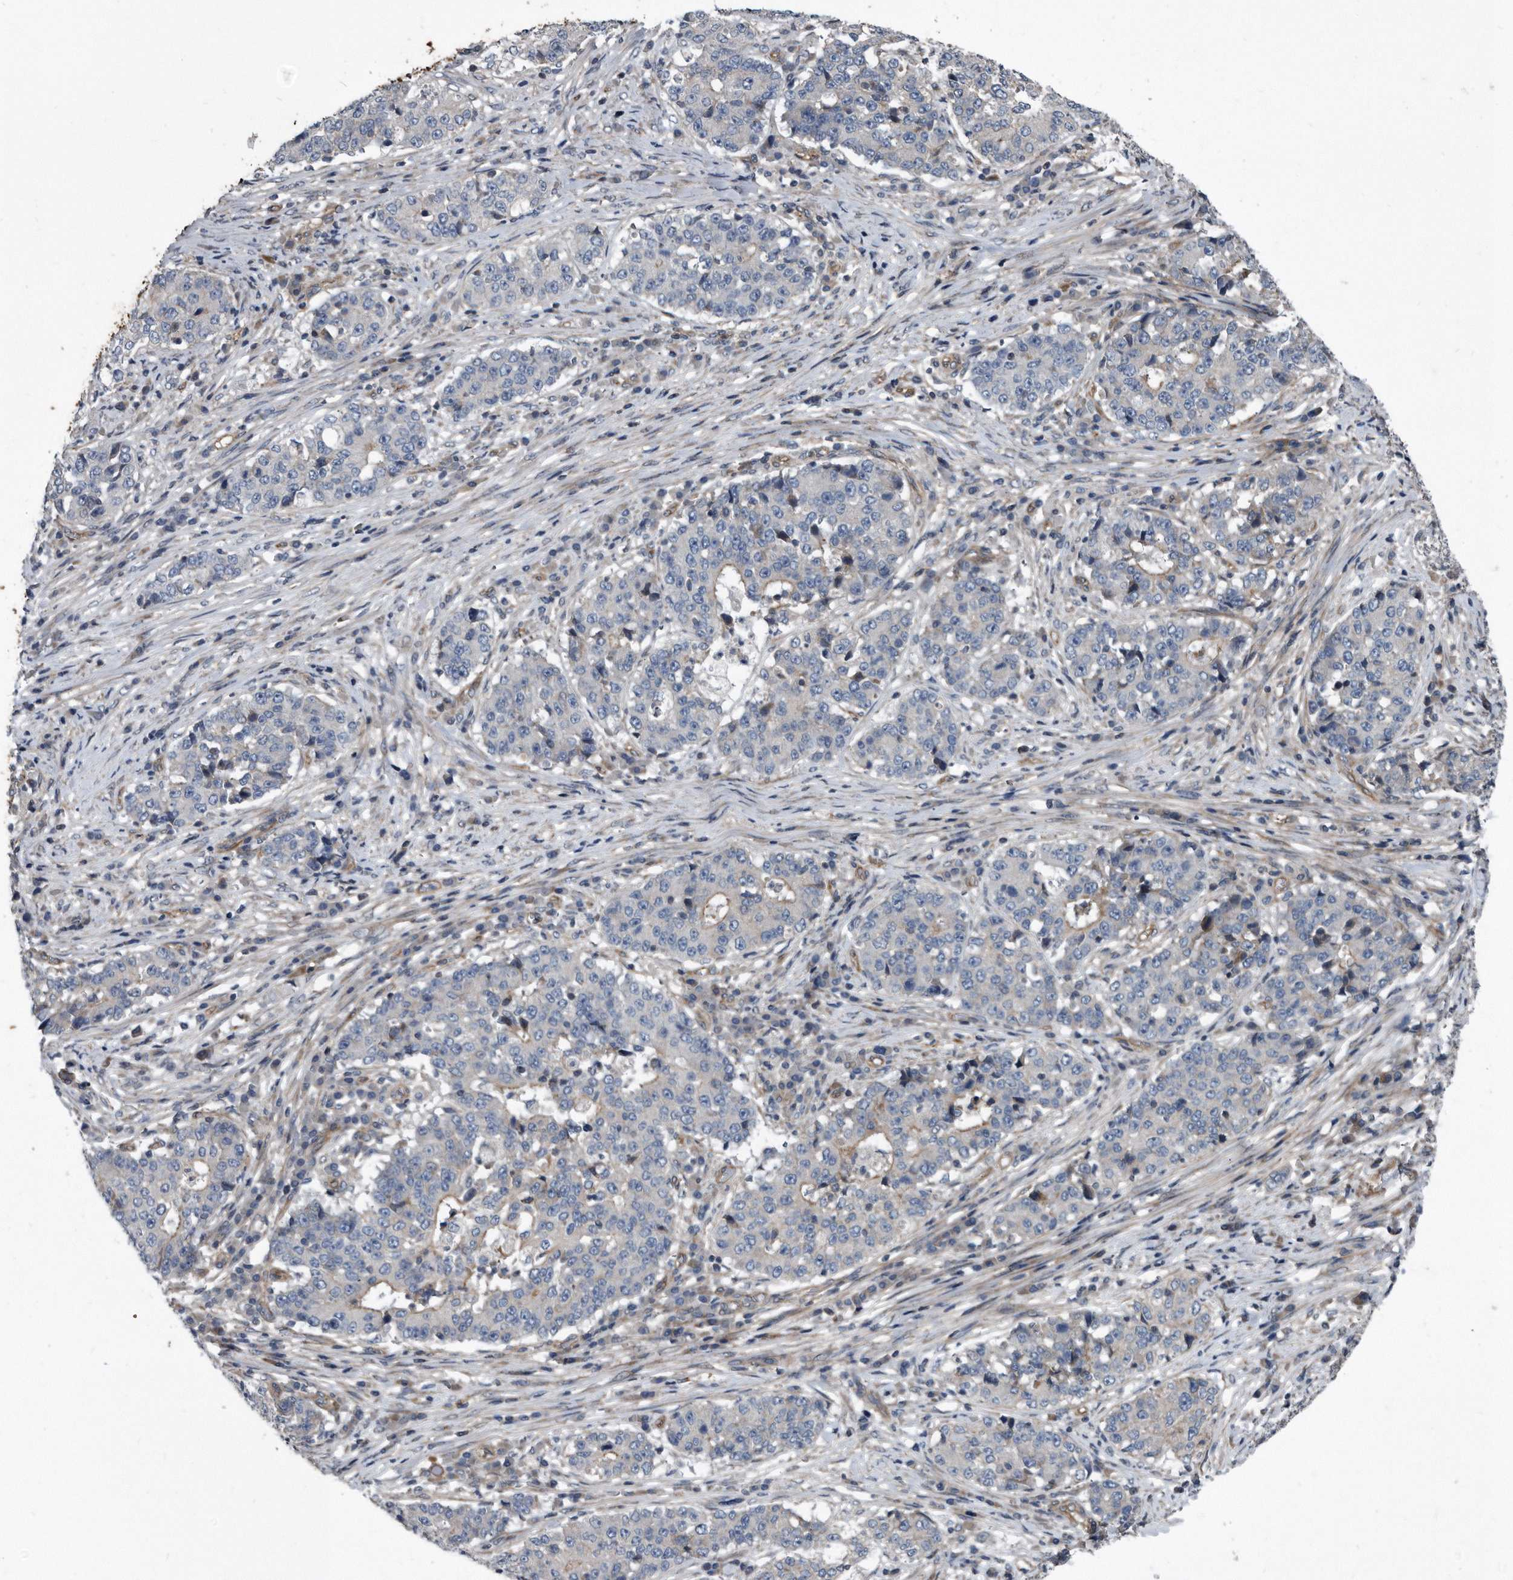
{"staining": {"intensity": "negative", "quantity": "none", "location": "none"}, "tissue": "stomach cancer", "cell_type": "Tumor cells", "image_type": "cancer", "snomed": [{"axis": "morphology", "description": "Adenocarcinoma, NOS"}, {"axis": "topography", "description": "Stomach"}], "caption": "A high-resolution micrograph shows immunohistochemistry (IHC) staining of stomach cancer, which shows no significant staining in tumor cells.", "gene": "ARMCX1", "patient": {"sex": "male", "age": 59}}